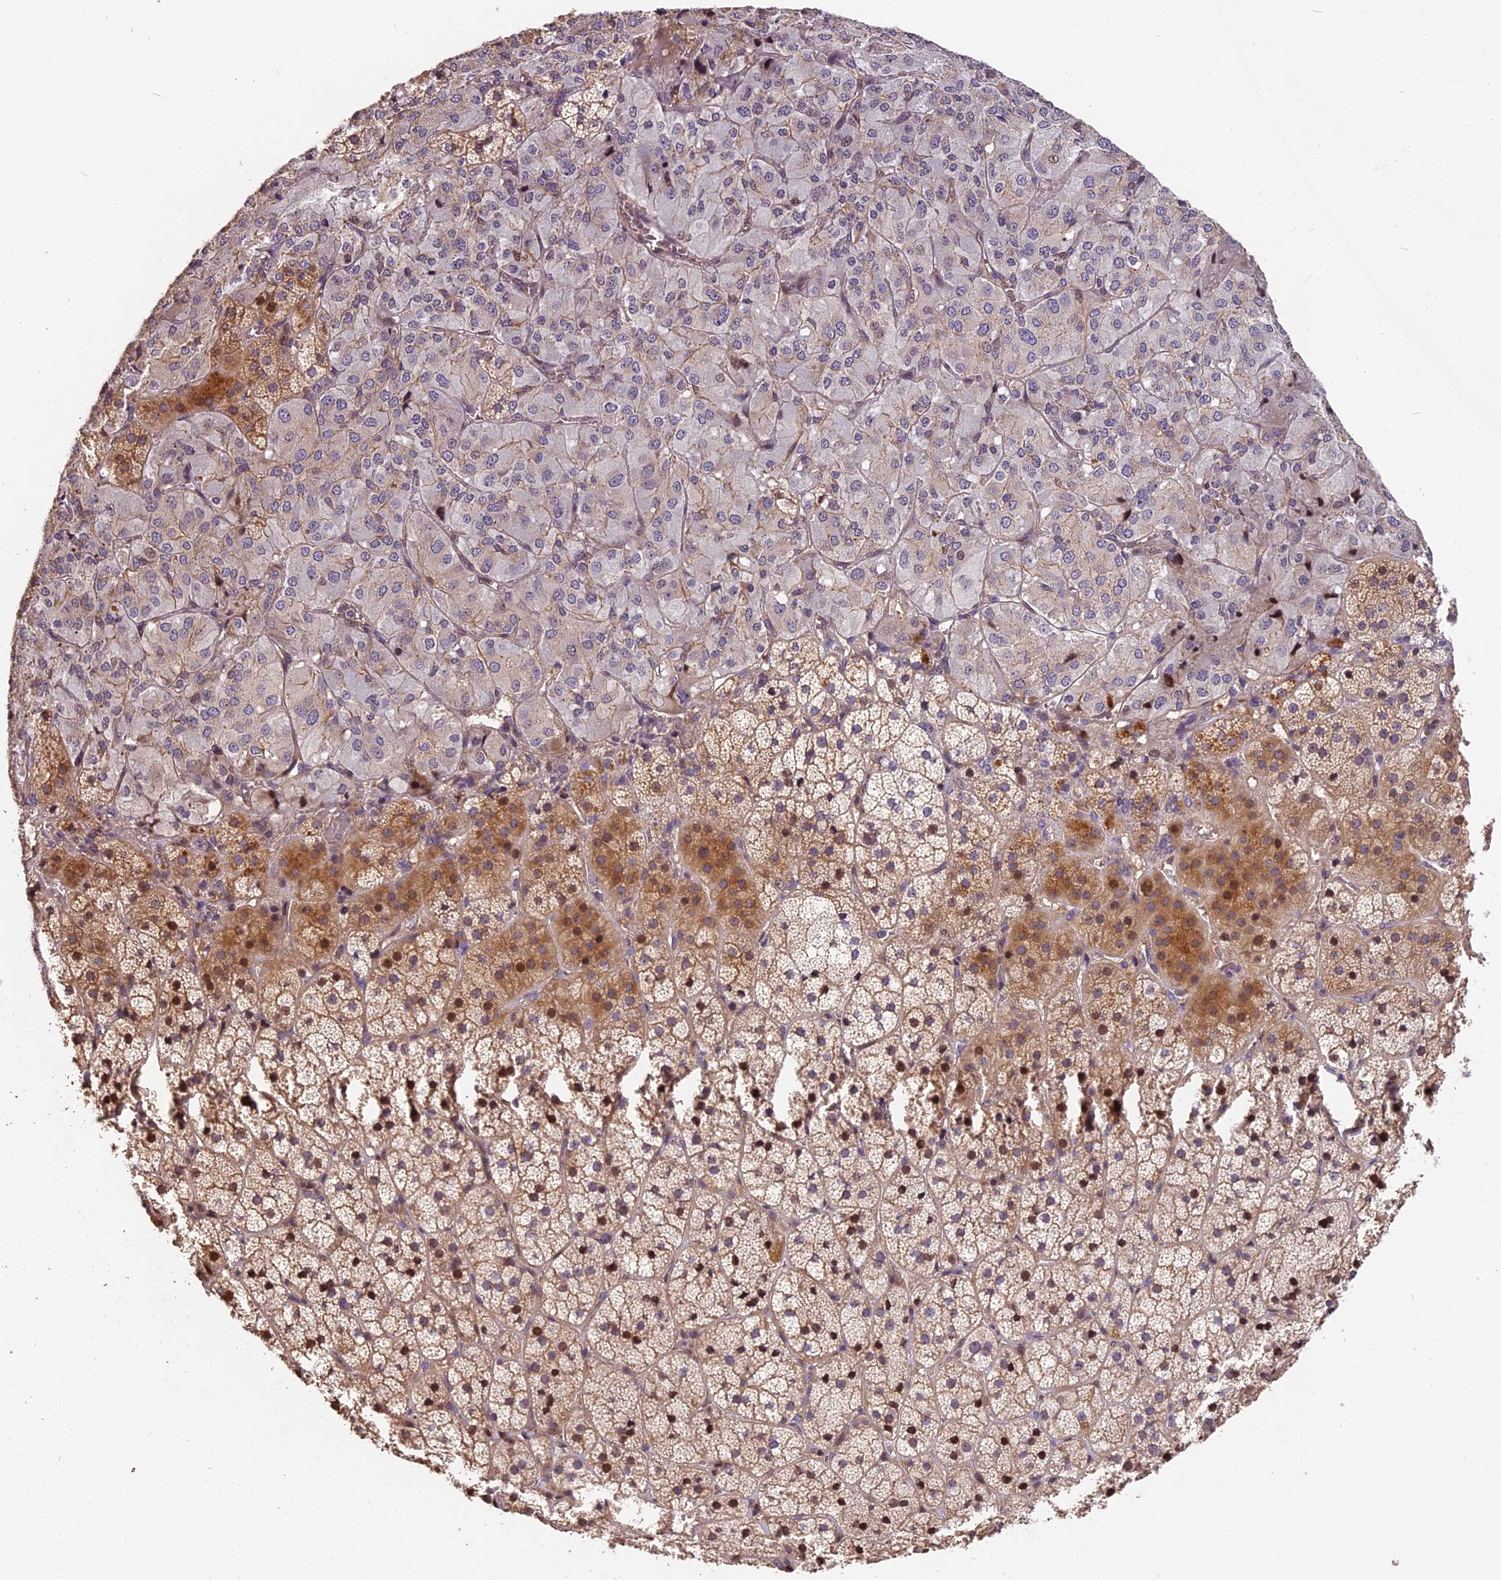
{"staining": {"intensity": "moderate", "quantity": "25%-75%", "location": "cytoplasmic/membranous,nuclear"}, "tissue": "adrenal gland", "cell_type": "Glandular cells", "image_type": "normal", "snomed": [{"axis": "morphology", "description": "Normal tissue, NOS"}, {"axis": "topography", "description": "Adrenal gland"}], "caption": "Immunohistochemistry image of unremarkable adrenal gland: human adrenal gland stained using immunohistochemistry demonstrates medium levels of moderate protein expression localized specifically in the cytoplasmic/membranous,nuclear of glandular cells, appearing as a cytoplasmic/membranous,nuclear brown color.", "gene": "ARHGAP17", "patient": {"sex": "female", "age": 44}}